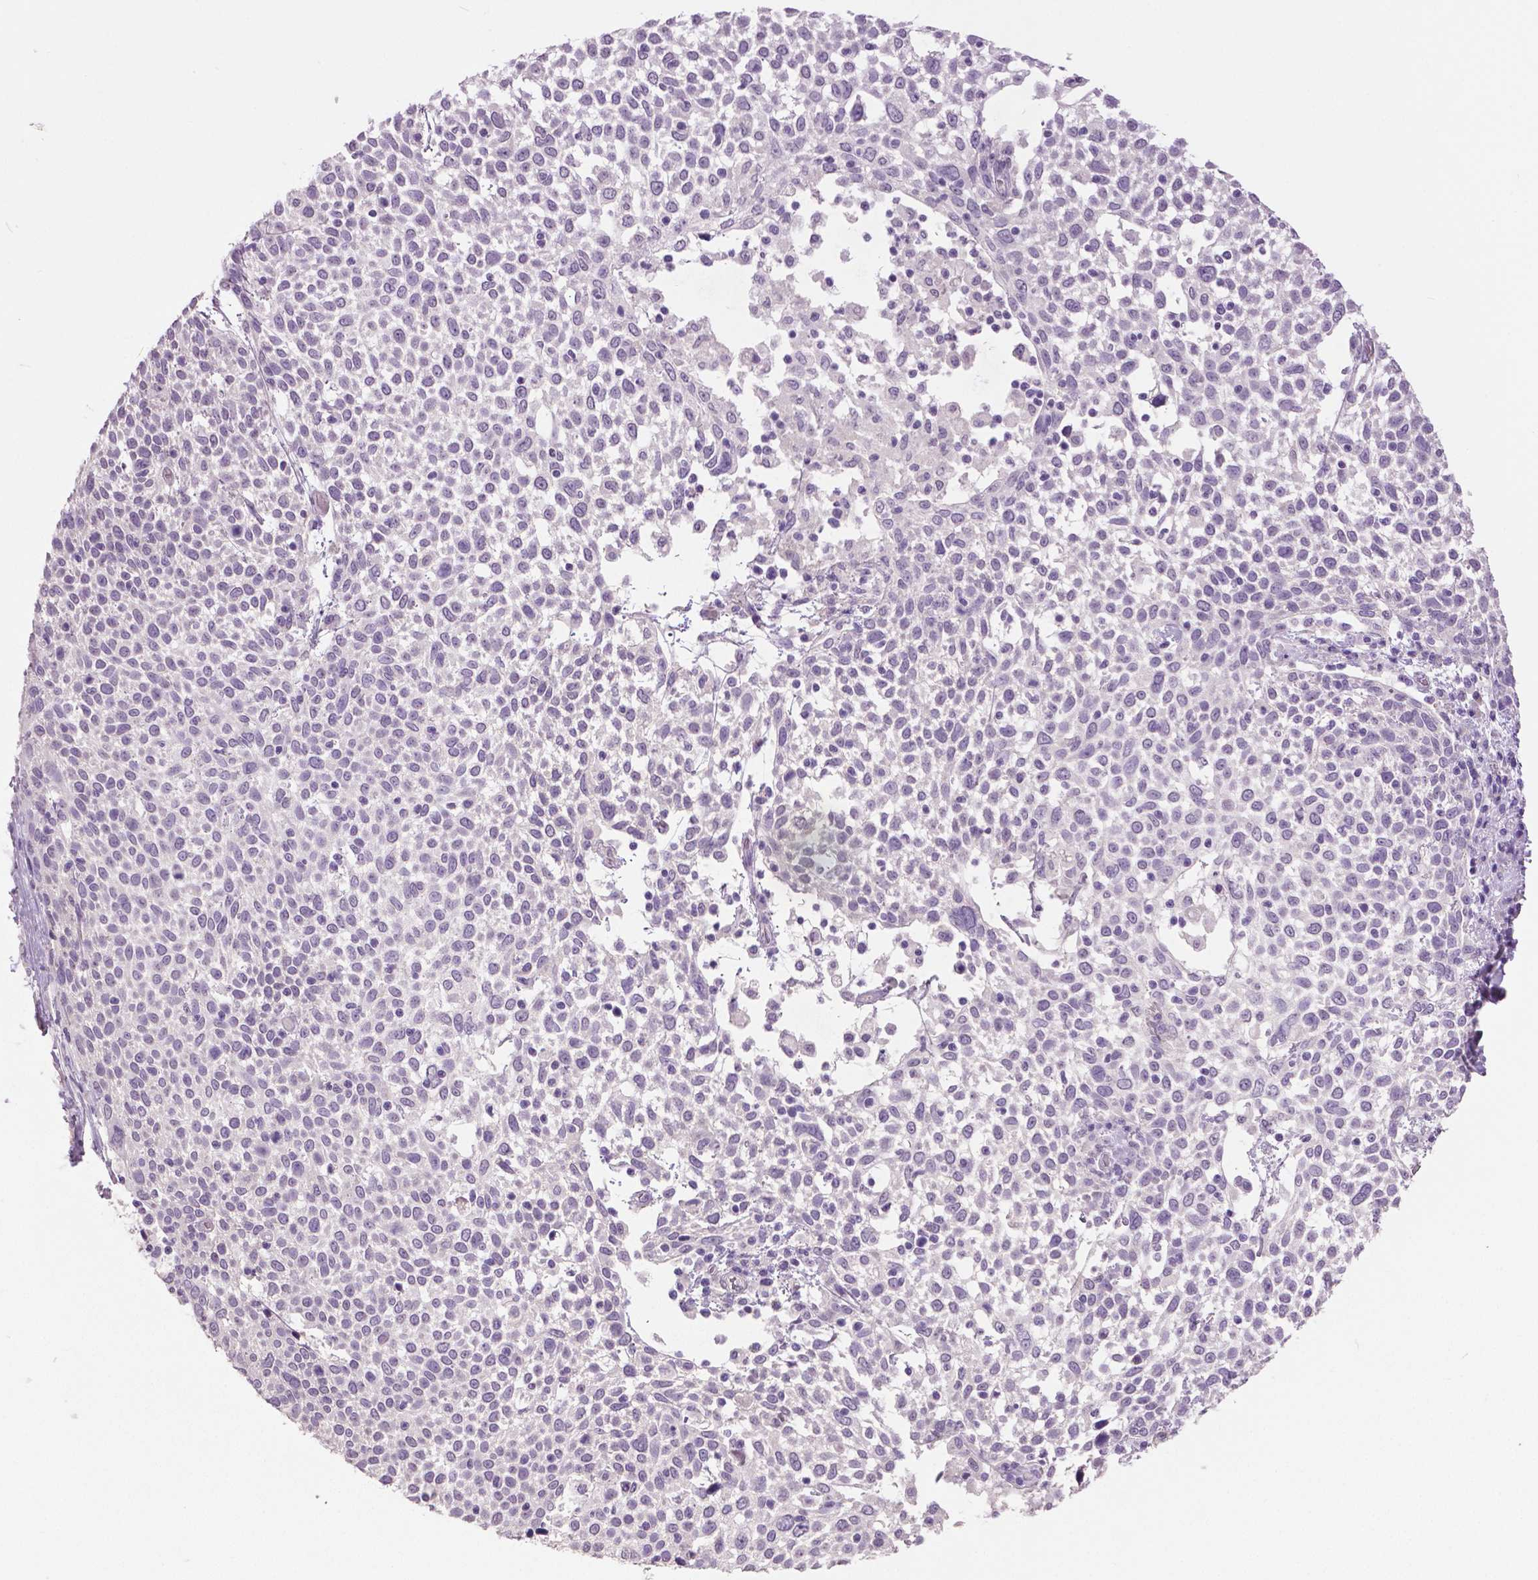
{"staining": {"intensity": "negative", "quantity": "none", "location": "none"}, "tissue": "cervical cancer", "cell_type": "Tumor cells", "image_type": "cancer", "snomed": [{"axis": "morphology", "description": "Squamous cell carcinoma, NOS"}, {"axis": "topography", "description": "Cervix"}], "caption": "Immunohistochemistry (IHC) photomicrograph of neoplastic tissue: human cervical squamous cell carcinoma stained with DAB (3,3'-diaminobenzidine) reveals no significant protein positivity in tumor cells. (IHC, brightfield microscopy, high magnification).", "gene": "GRIN2A", "patient": {"sex": "female", "age": 61}}